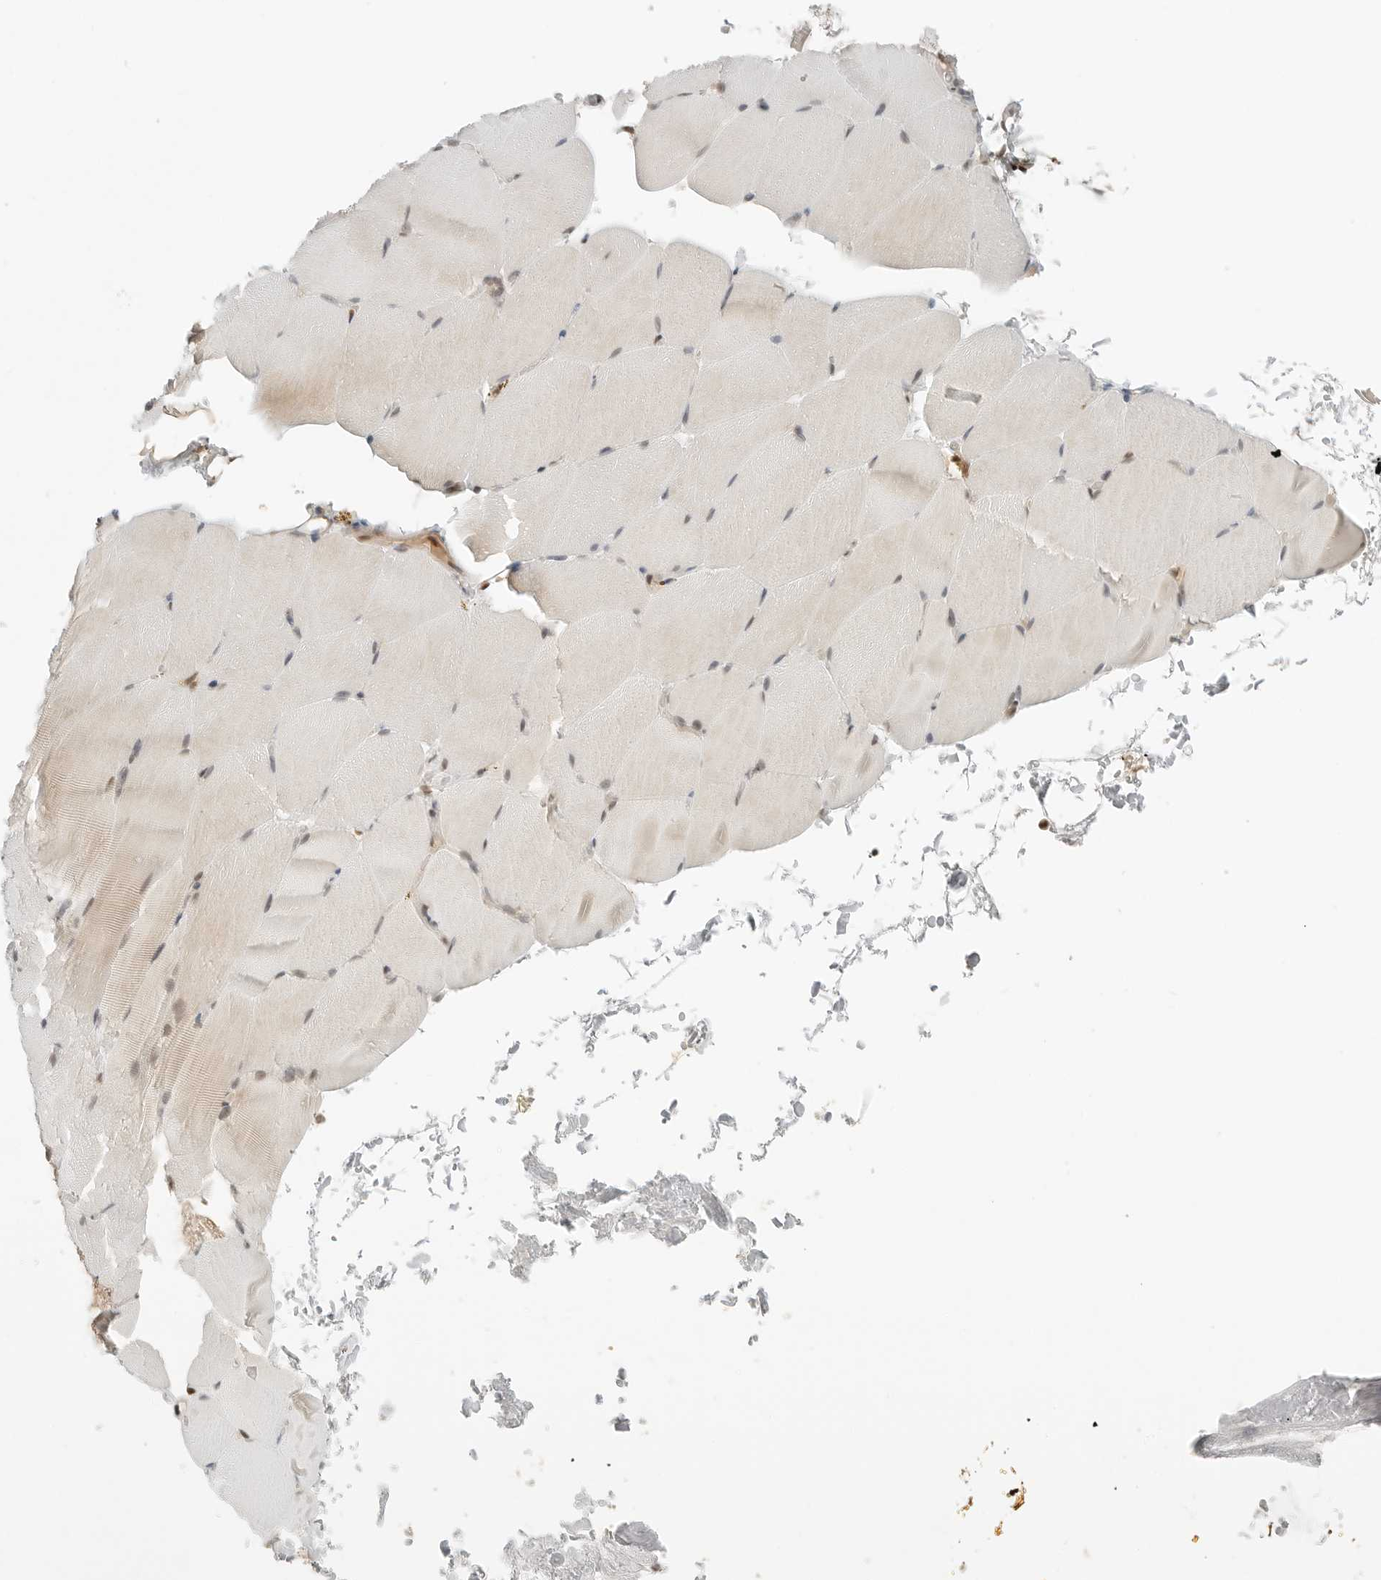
{"staining": {"intensity": "negative", "quantity": "none", "location": "none"}, "tissue": "skeletal muscle", "cell_type": "Myocytes", "image_type": "normal", "snomed": [{"axis": "morphology", "description": "Normal tissue, NOS"}, {"axis": "topography", "description": "Skeletal muscle"}, {"axis": "topography", "description": "Parathyroid gland"}], "caption": "Myocytes show no significant positivity in normal skeletal muscle.", "gene": "CRTC2", "patient": {"sex": "female", "age": 37}}